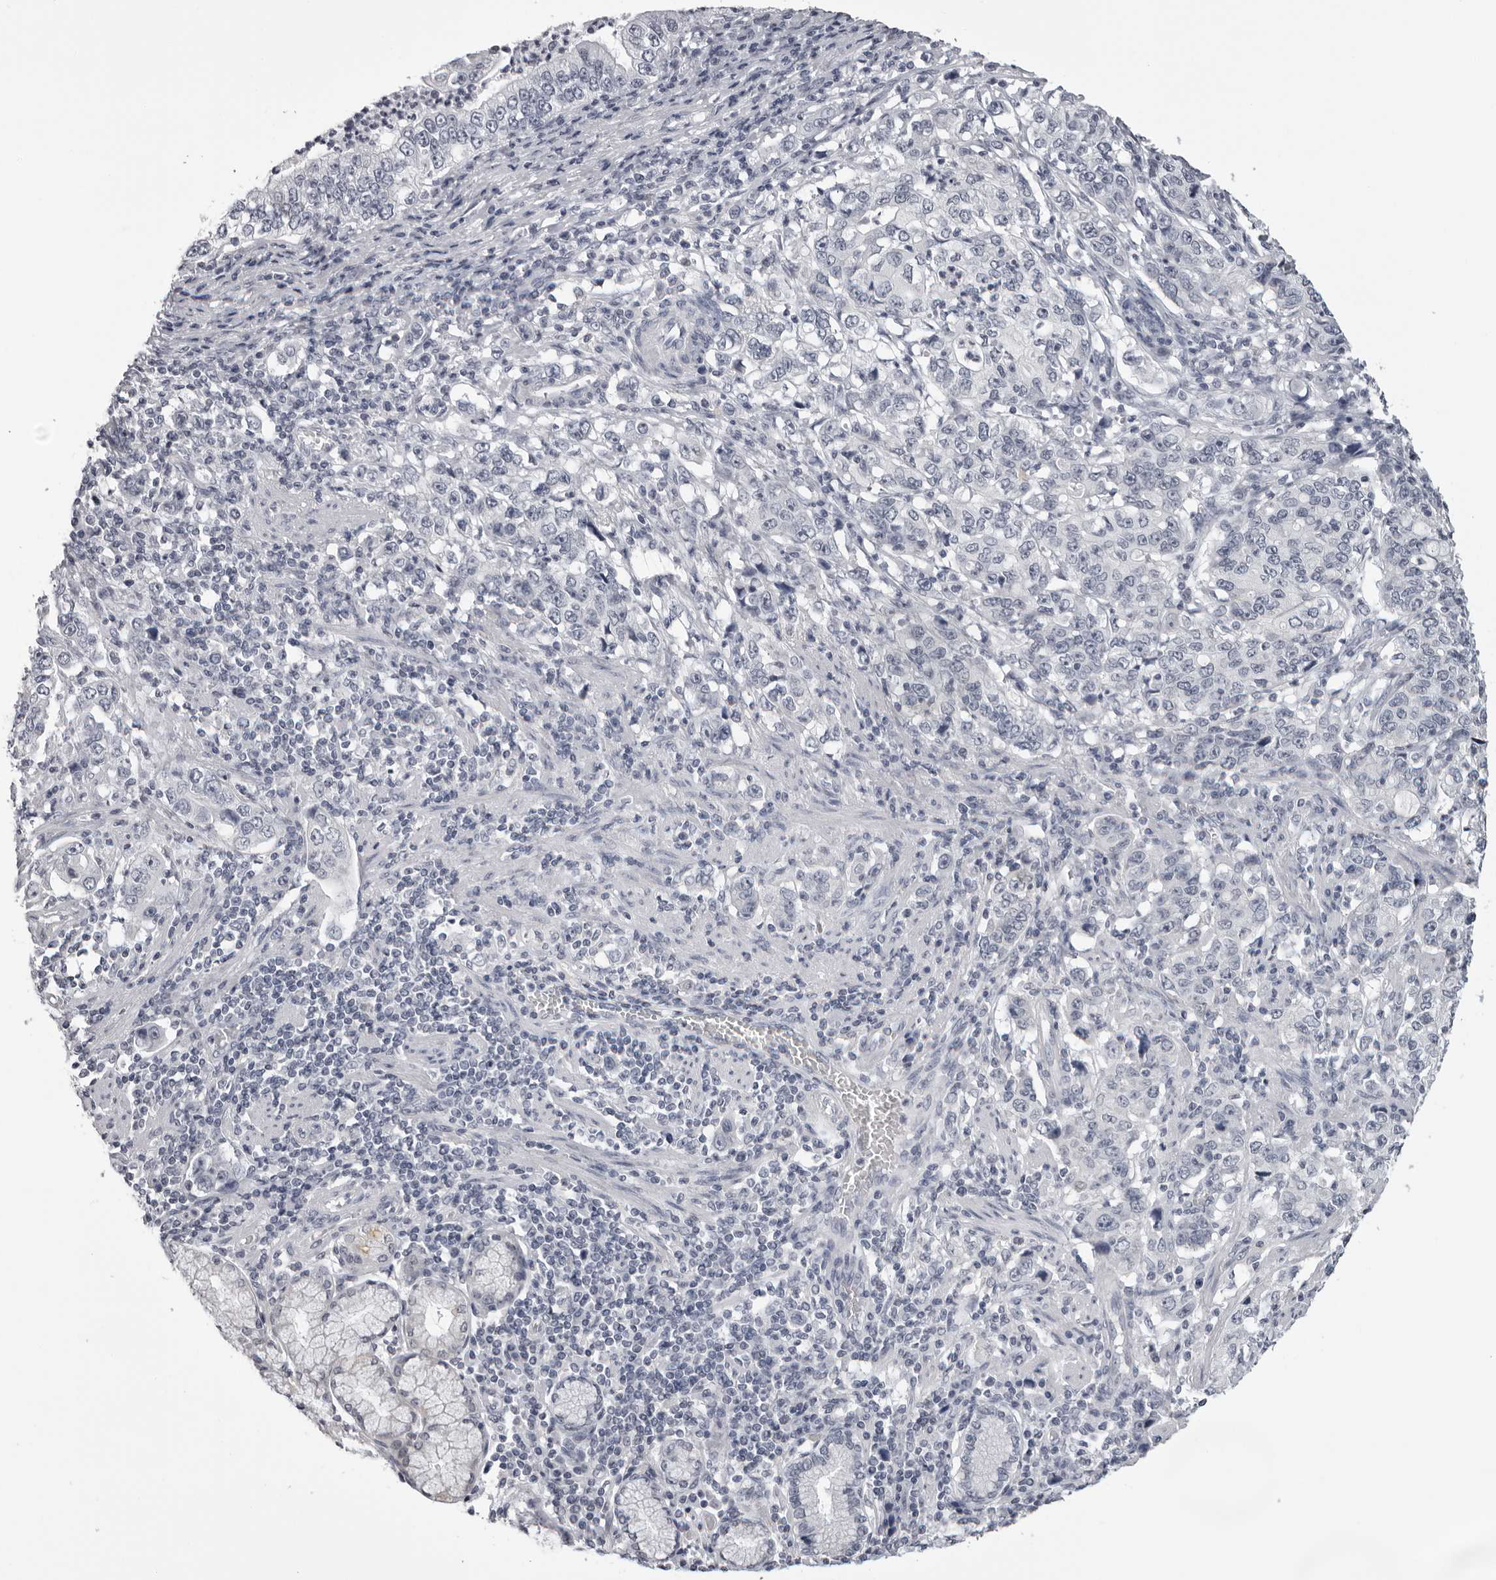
{"staining": {"intensity": "negative", "quantity": "none", "location": "none"}, "tissue": "stomach cancer", "cell_type": "Tumor cells", "image_type": "cancer", "snomed": [{"axis": "morphology", "description": "Adenocarcinoma, NOS"}, {"axis": "topography", "description": "Stomach, lower"}], "caption": "DAB (3,3'-diaminobenzidine) immunohistochemical staining of human stomach cancer shows no significant staining in tumor cells. (Brightfield microscopy of DAB immunohistochemistry (IHC) at high magnification).", "gene": "DNALI1", "patient": {"sex": "female", "age": 72}}